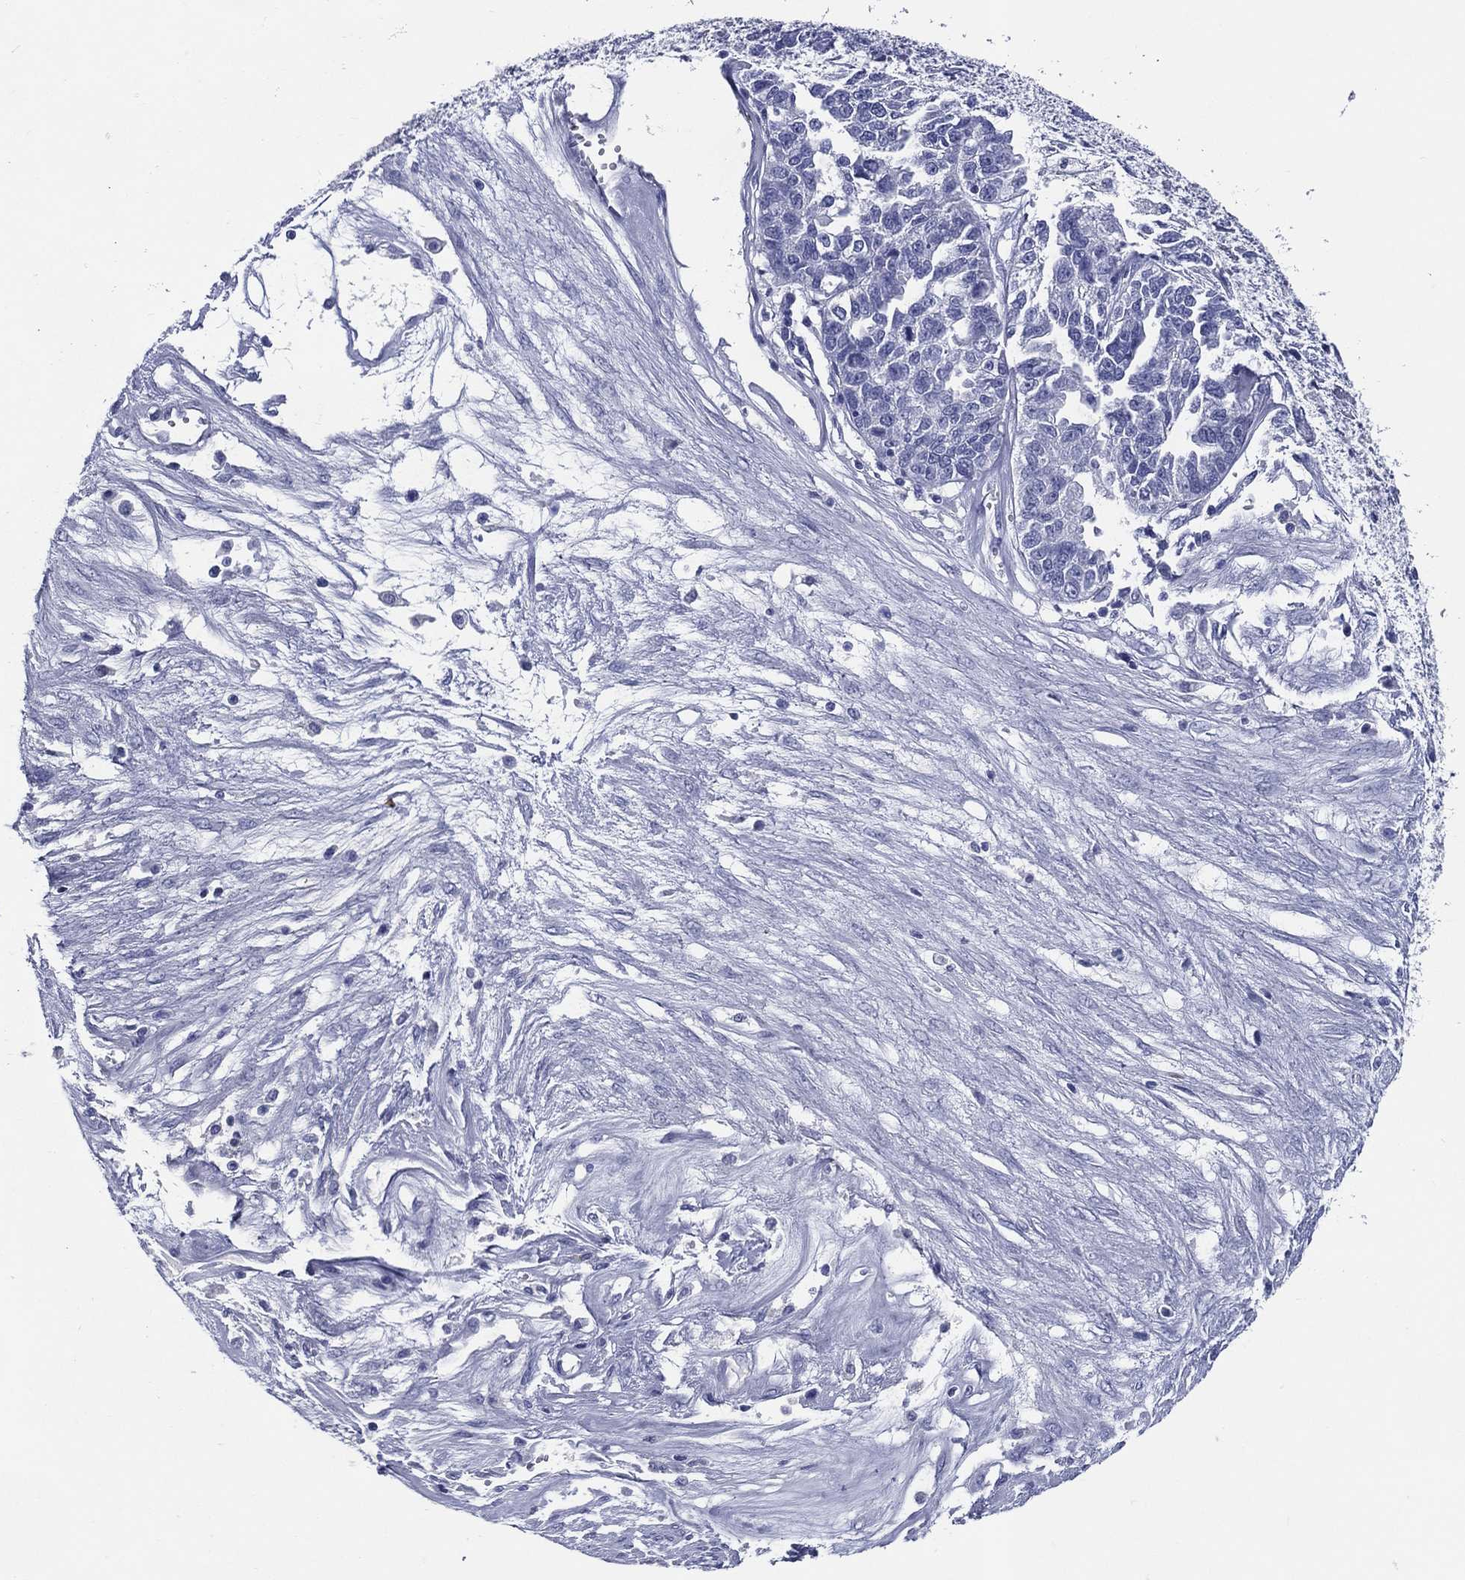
{"staining": {"intensity": "negative", "quantity": "none", "location": "none"}, "tissue": "ovarian cancer", "cell_type": "Tumor cells", "image_type": "cancer", "snomed": [{"axis": "morphology", "description": "Cystadenocarcinoma, serous, NOS"}, {"axis": "topography", "description": "Ovary"}], "caption": "The histopathology image exhibits no significant expression in tumor cells of ovarian cancer (serous cystadenocarcinoma). (DAB (3,3'-diaminobenzidine) immunohistochemistry with hematoxylin counter stain).", "gene": "ACE2", "patient": {"sex": "female", "age": 87}}